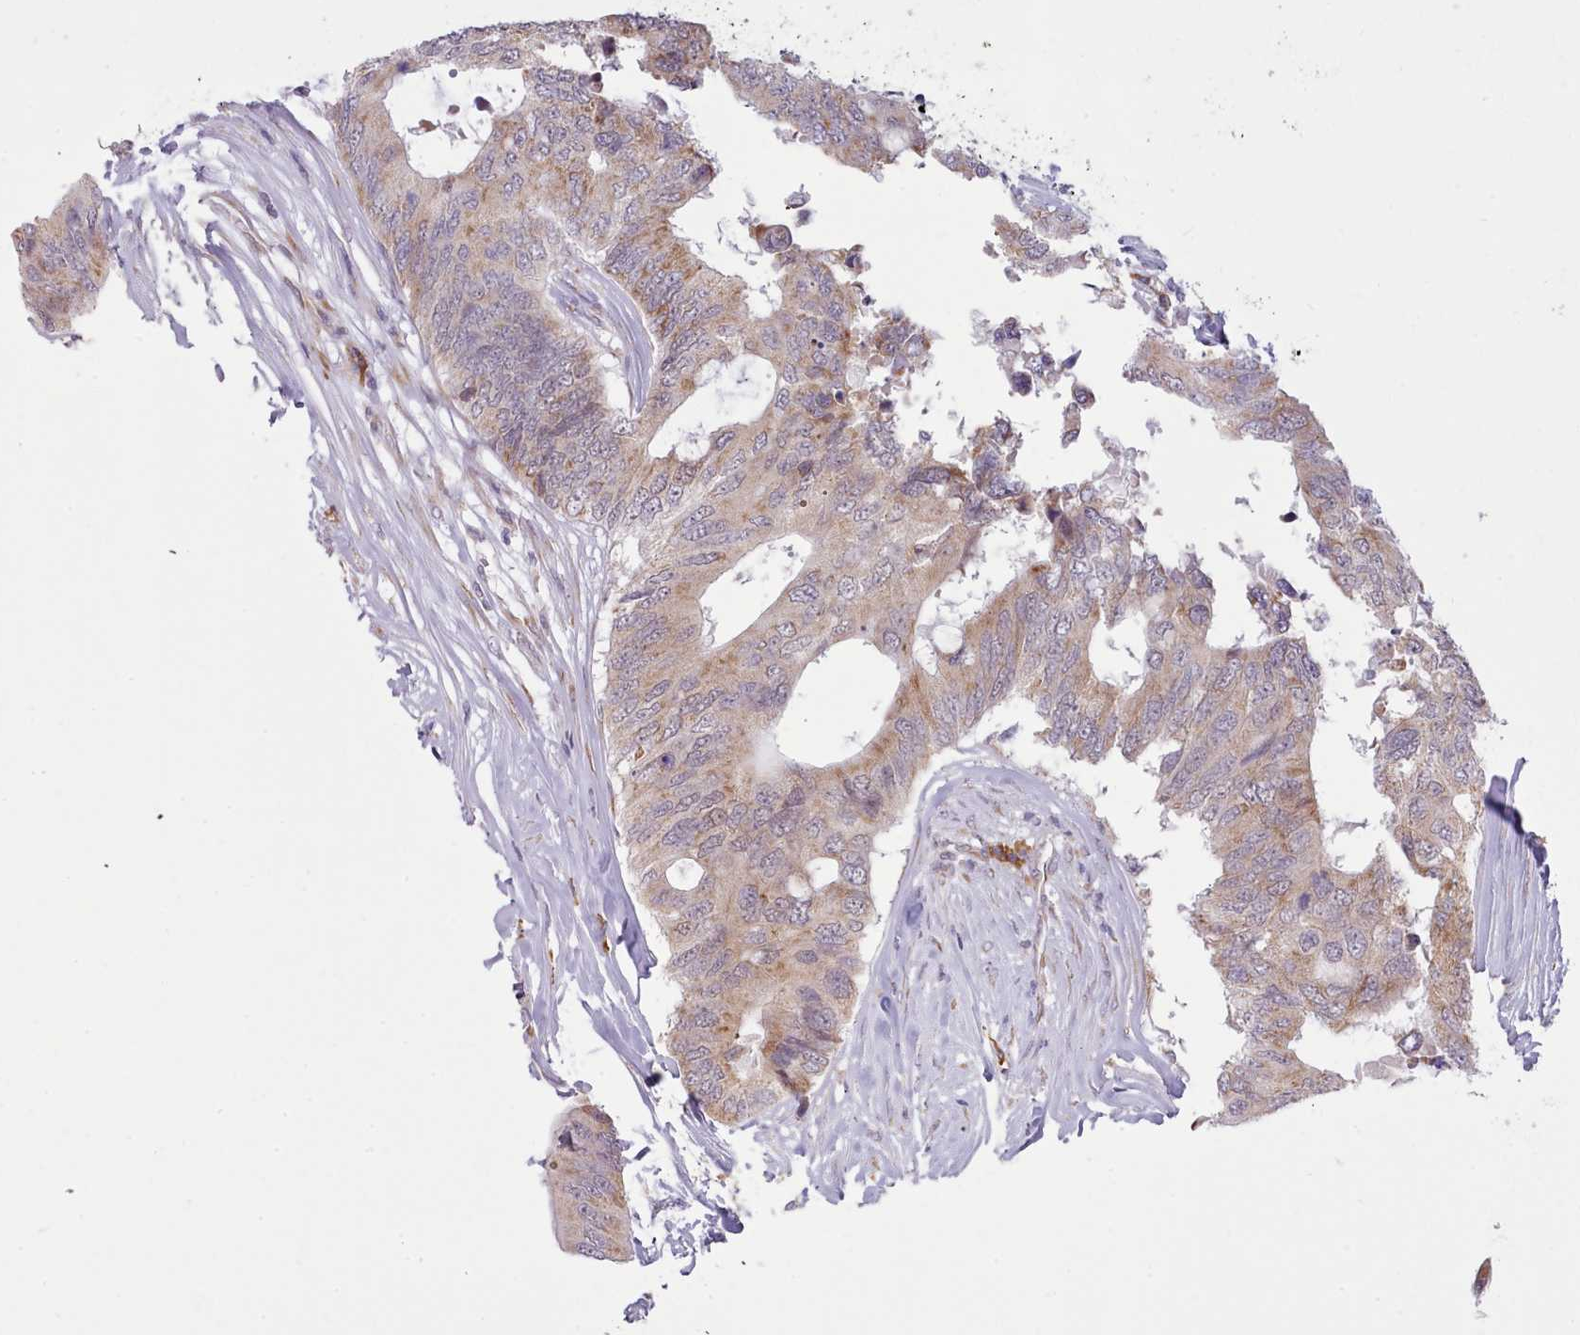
{"staining": {"intensity": "moderate", "quantity": "25%-75%", "location": "cytoplasmic/membranous"}, "tissue": "colorectal cancer", "cell_type": "Tumor cells", "image_type": "cancer", "snomed": [{"axis": "morphology", "description": "Adenocarcinoma, NOS"}, {"axis": "topography", "description": "Colon"}], "caption": "Immunohistochemical staining of human colorectal cancer (adenocarcinoma) exhibits medium levels of moderate cytoplasmic/membranous protein expression in about 25%-75% of tumor cells.", "gene": "SEC61B", "patient": {"sex": "male", "age": 71}}